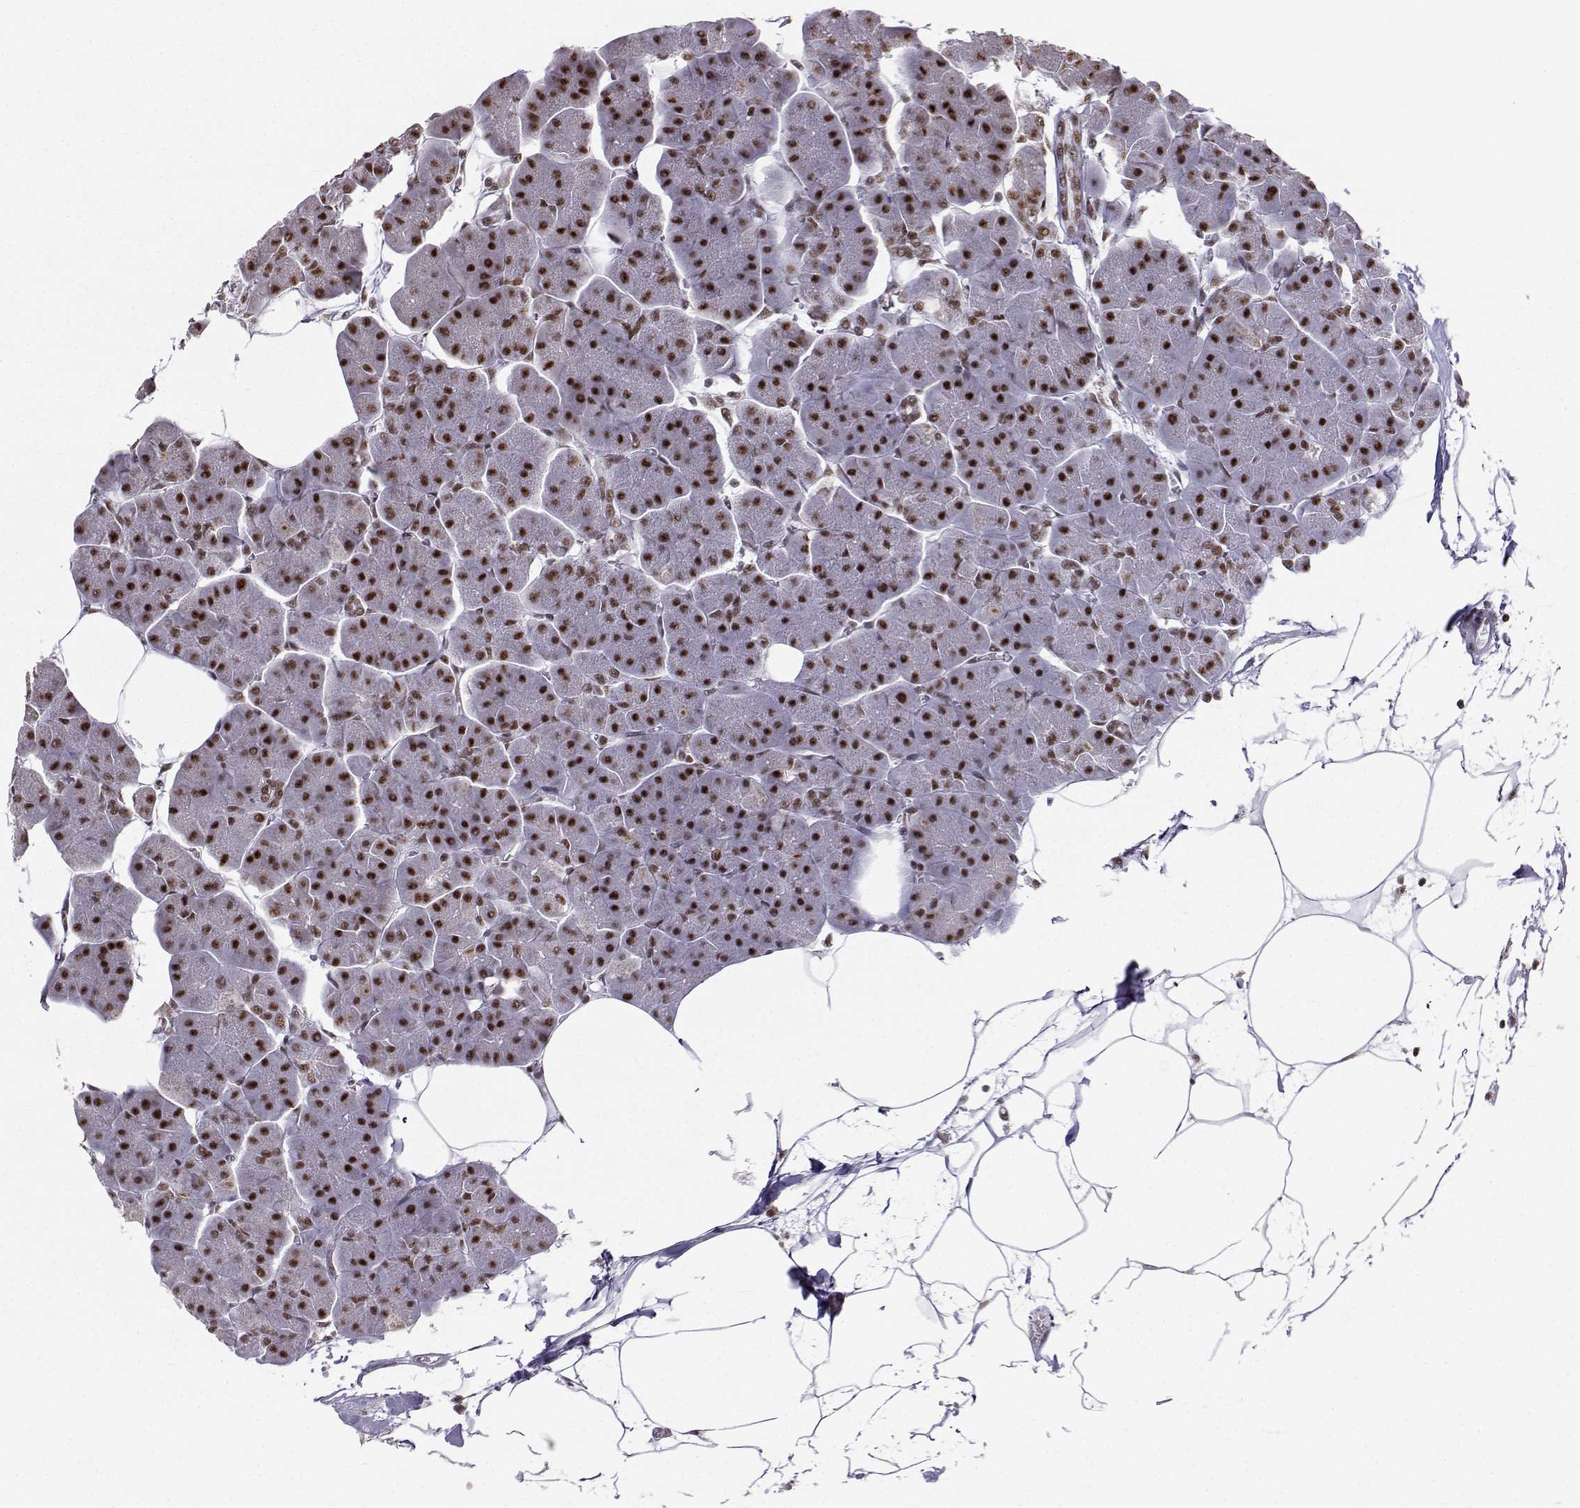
{"staining": {"intensity": "moderate", "quantity": "25%-75%", "location": "nuclear"}, "tissue": "pancreas", "cell_type": "Exocrine glandular cells", "image_type": "normal", "snomed": [{"axis": "morphology", "description": "Normal tissue, NOS"}, {"axis": "topography", "description": "Adipose tissue"}, {"axis": "topography", "description": "Pancreas"}, {"axis": "topography", "description": "Peripheral nerve tissue"}], "caption": "An IHC histopathology image of benign tissue is shown. Protein staining in brown labels moderate nuclear positivity in pancreas within exocrine glandular cells. The protein is shown in brown color, while the nuclei are stained blue.", "gene": "SNRPB2", "patient": {"sex": "female", "age": 58}}